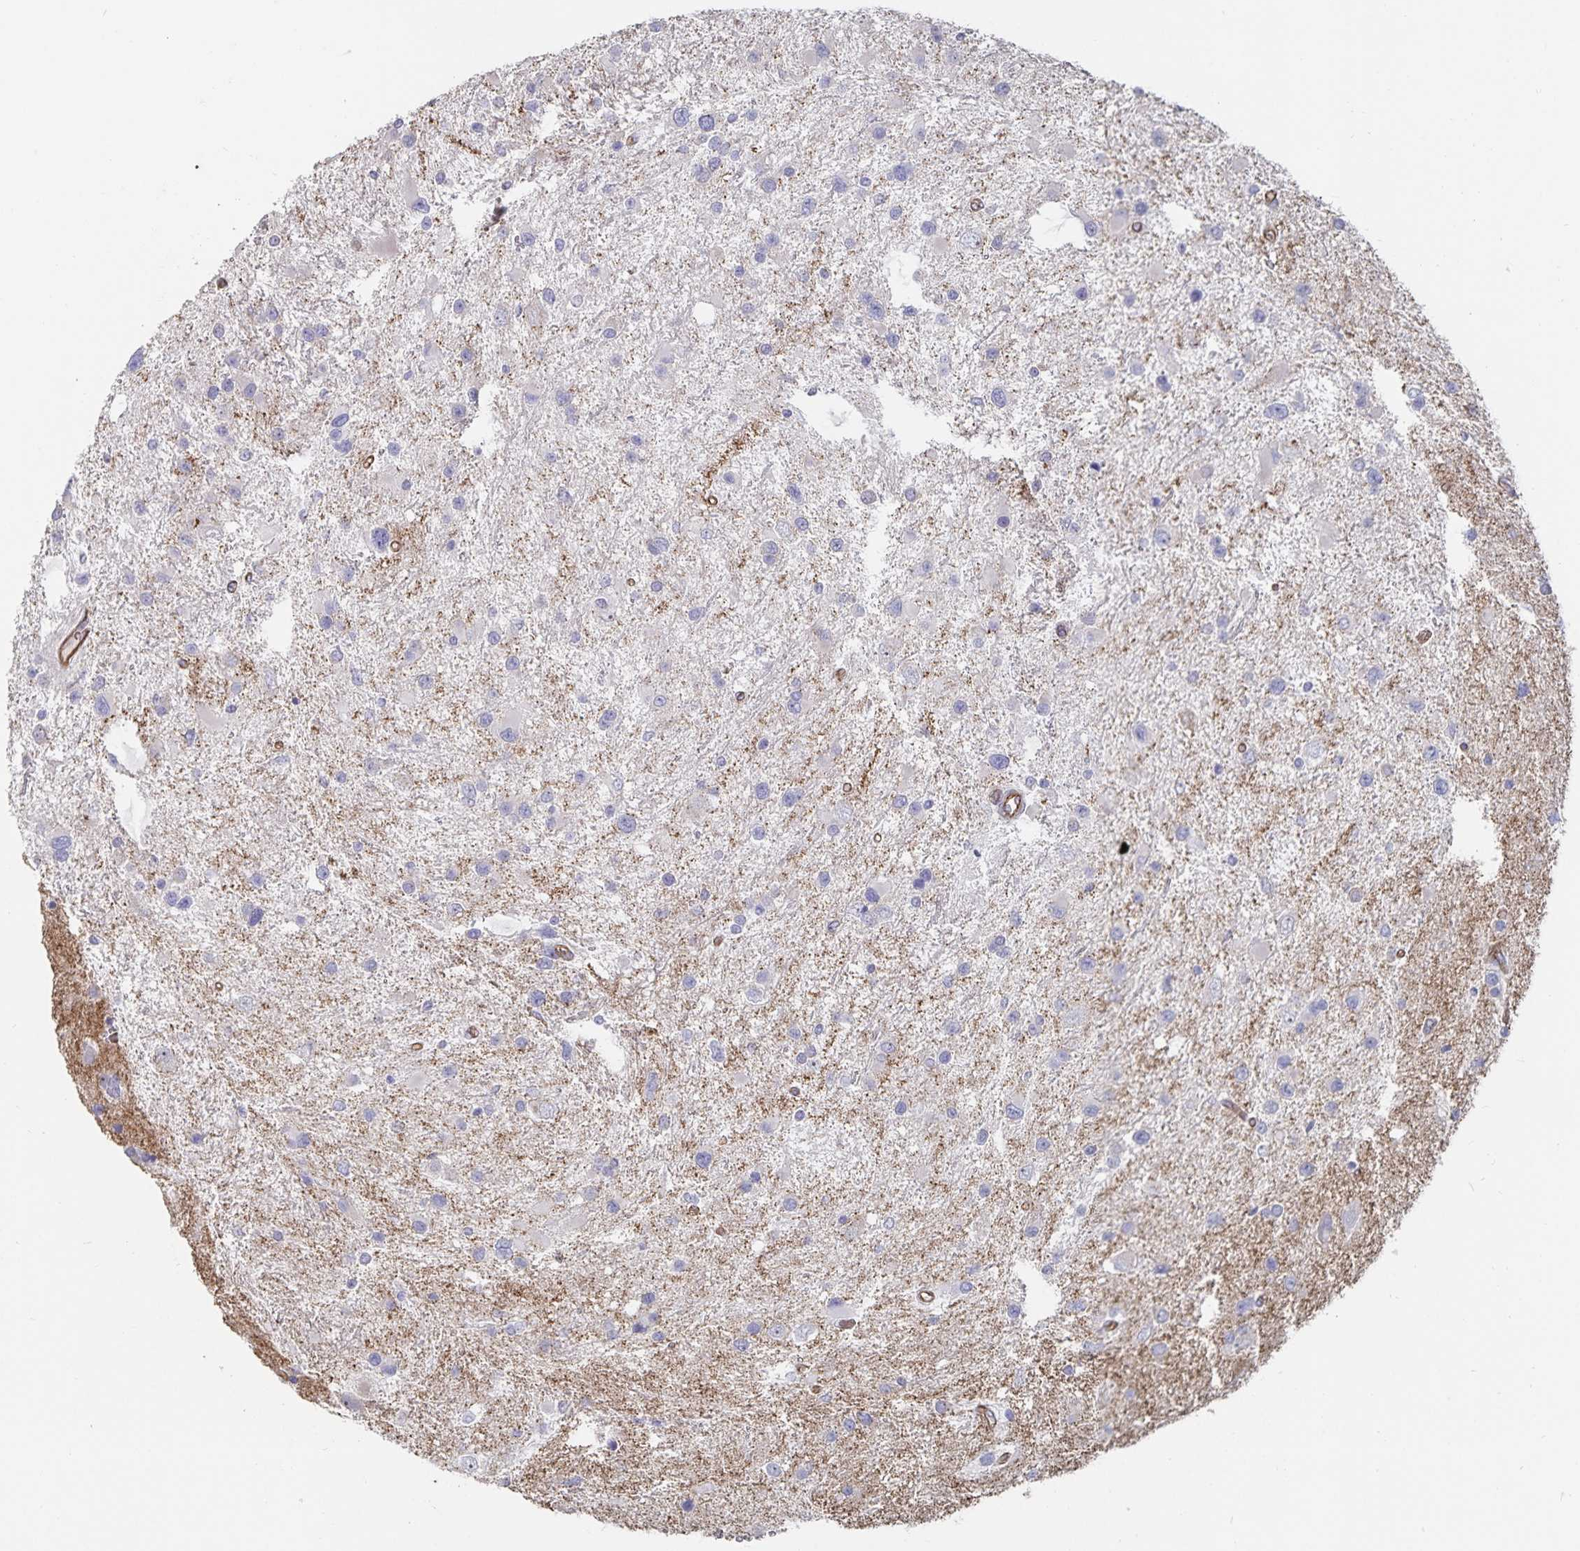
{"staining": {"intensity": "negative", "quantity": "none", "location": "none"}, "tissue": "glioma", "cell_type": "Tumor cells", "image_type": "cancer", "snomed": [{"axis": "morphology", "description": "Glioma, malignant, Low grade"}, {"axis": "topography", "description": "Brain"}], "caption": "This is a image of IHC staining of glioma, which shows no staining in tumor cells. (Stains: DAB immunohistochemistry with hematoxylin counter stain, Microscopy: brightfield microscopy at high magnification).", "gene": "SSTR1", "patient": {"sex": "female", "age": 32}}